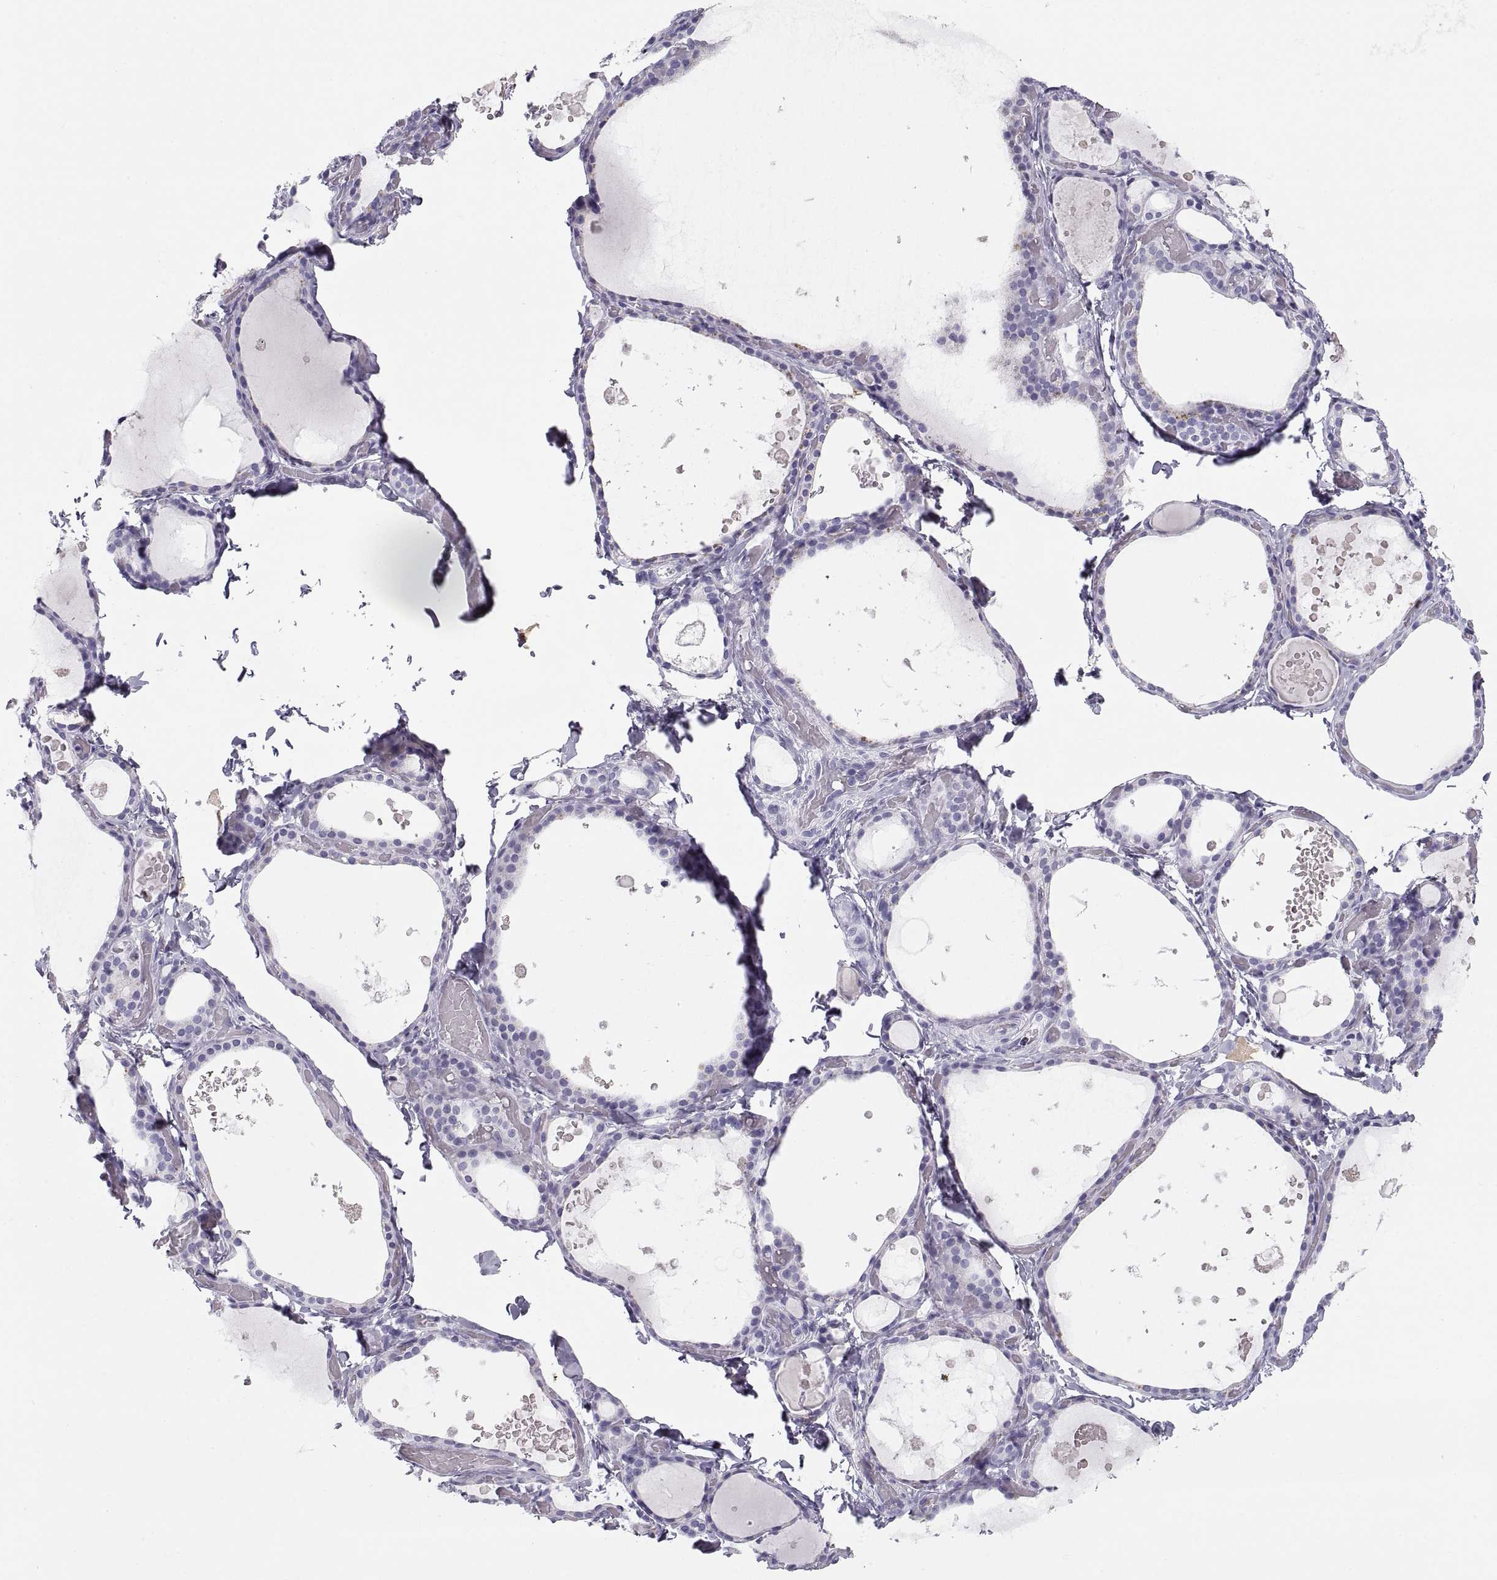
{"staining": {"intensity": "negative", "quantity": "none", "location": "none"}, "tissue": "thyroid gland", "cell_type": "Glandular cells", "image_type": "normal", "snomed": [{"axis": "morphology", "description": "Normal tissue, NOS"}, {"axis": "topography", "description": "Thyroid gland"}], "caption": "Glandular cells show no significant expression in benign thyroid gland. The staining was performed using DAB to visualize the protein expression in brown, while the nuclei were stained in blue with hematoxylin (Magnification: 20x).", "gene": "MAGEB2", "patient": {"sex": "female", "age": 56}}